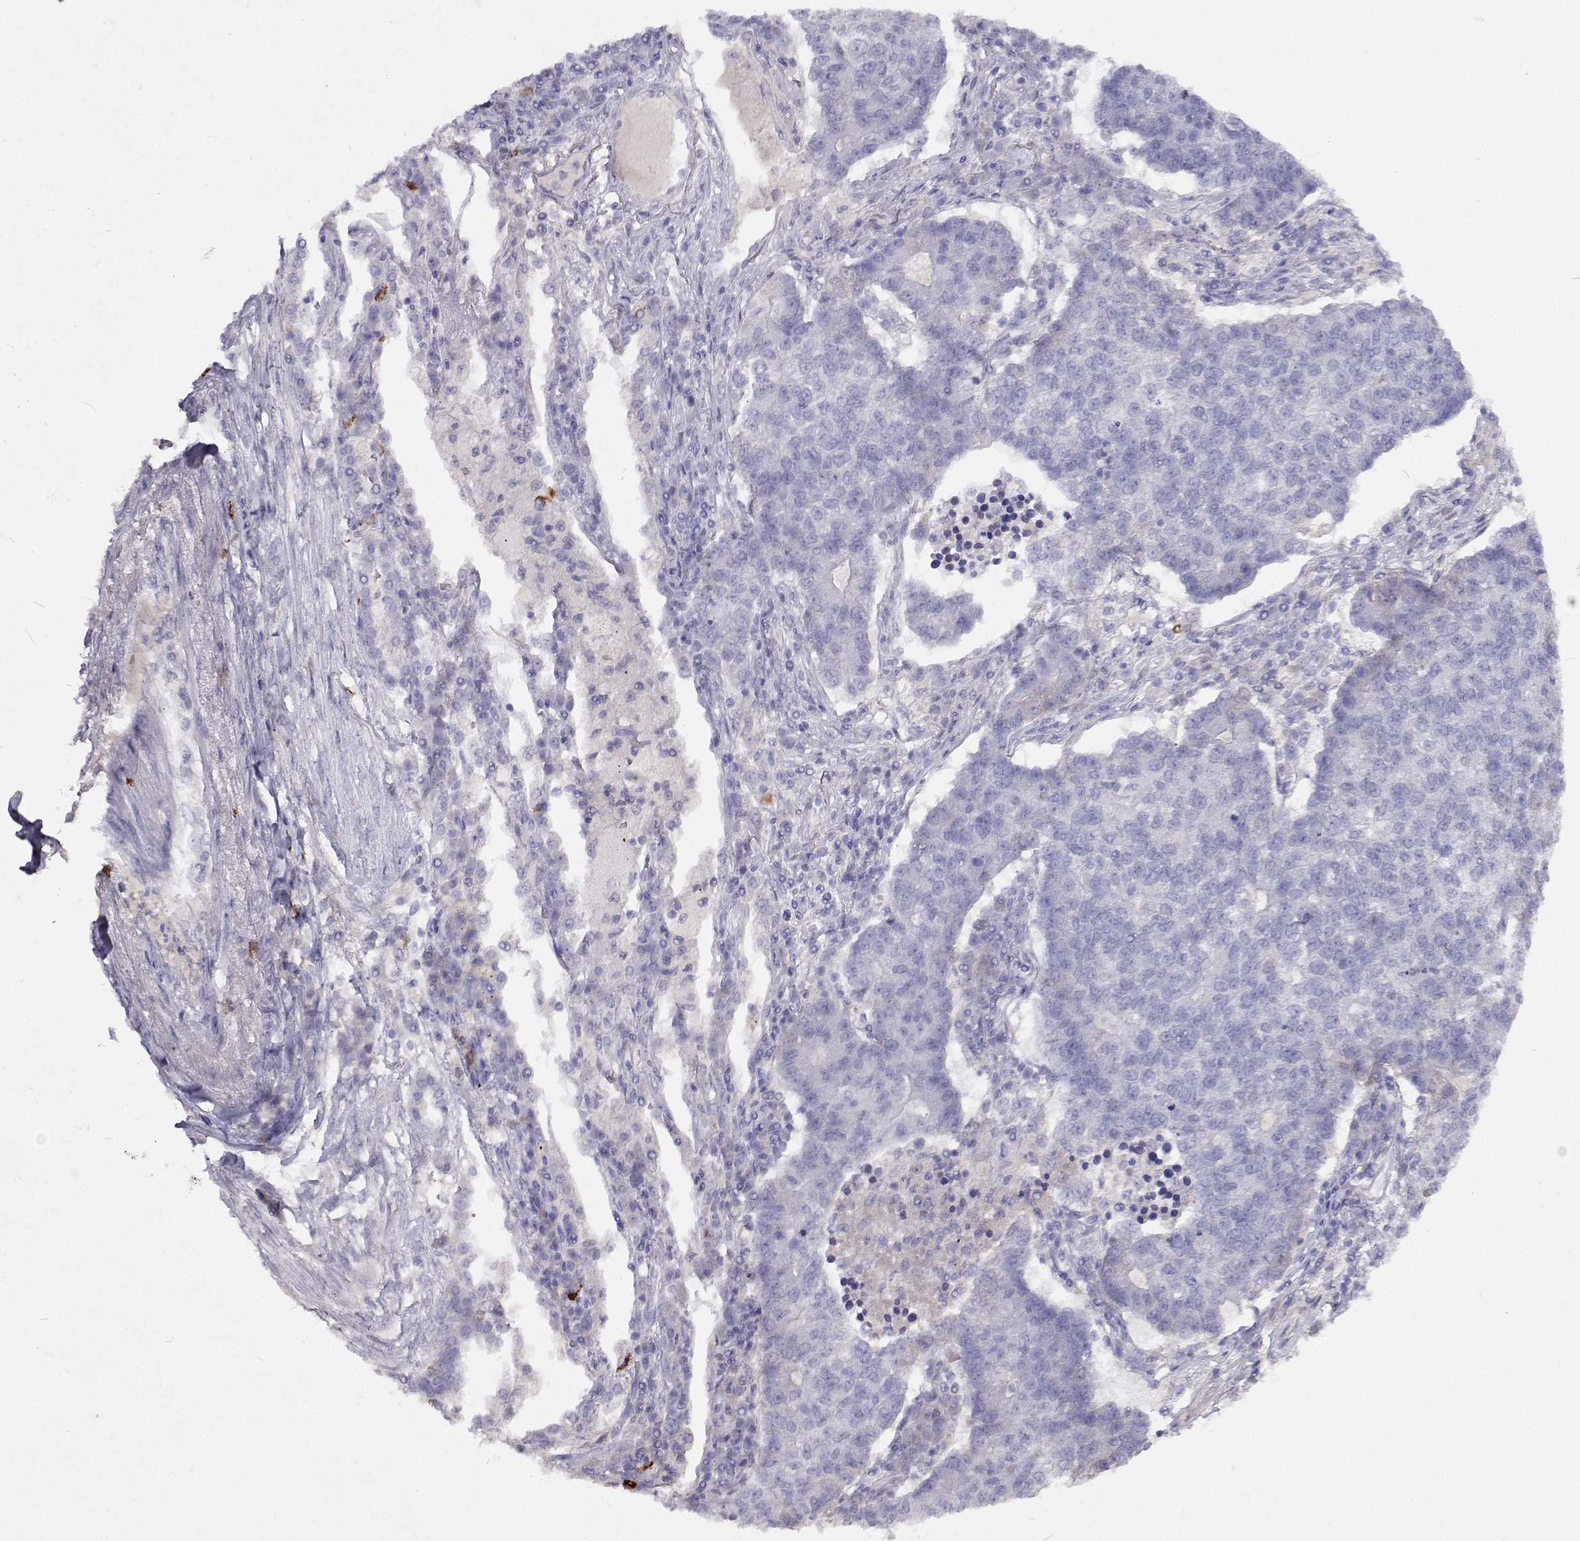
{"staining": {"intensity": "negative", "quantity": "none", "location": "none"}, "tissue": "lung cancer", "cell_type": "Tumor cells", "image_type": "cancer", "snomed": [{"axis": "morphology", "description": "Adenocarcinoma, NOS"}, {"axis": "topography", "description": "Lung"}], "caption": "Protein analysis of lung adenocarcinoma exhibits no significant expression in tumor cells.", "gene": "CFAP44", "patient": {"sex": "male", "age": 57}}